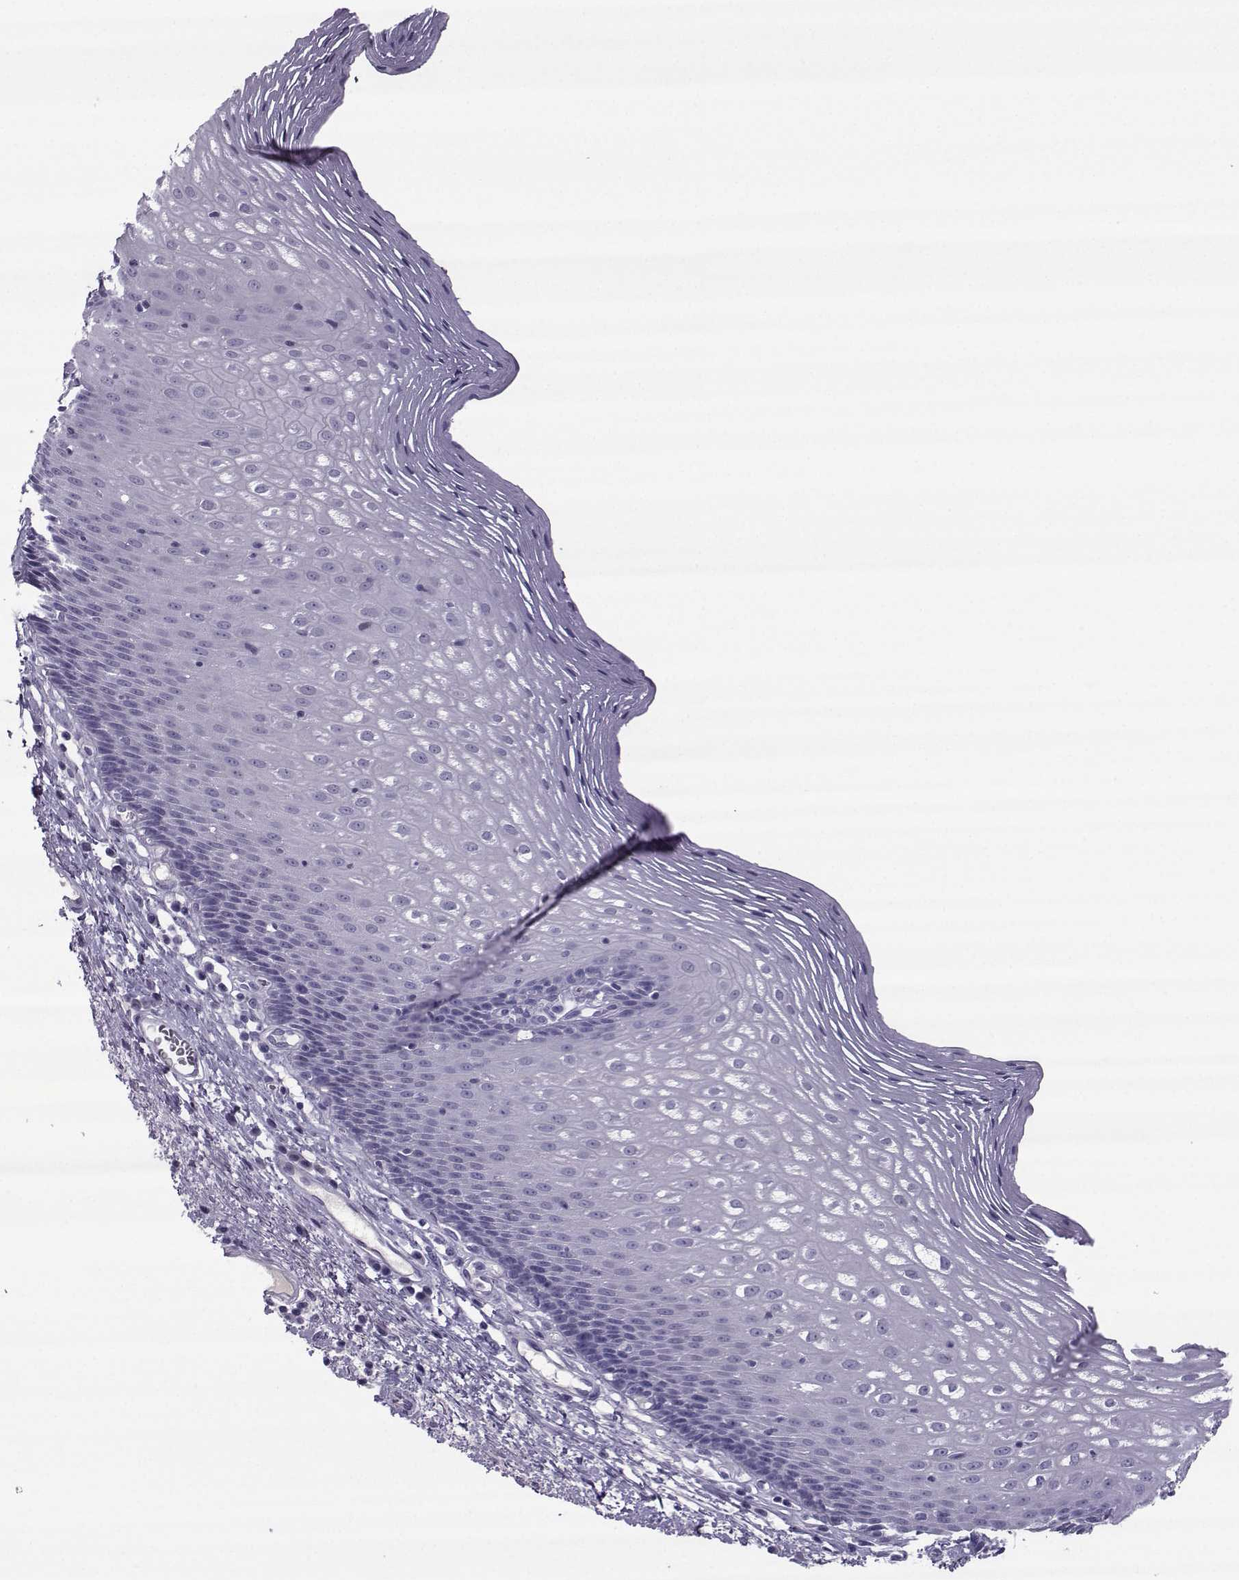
{"staining": {"intensity": "negative", "quantity": "none", "location": "none"}, "tissue": "esophagus", "cell_type": "Squamous epithelial cells", "image_type": "normal", "snomed": [{"axis": "morphology", "description": "Normal tissue, NOS"}, {"axis": "topography", "description": "Esophagus"}], "caption": "The histopathology image displays no significant positivity in squamous epithelial cells of esophagus. (DAB (3,3'-diaminobenzidine) immunohistochemistry (IHC), high magnification).", "gene": "ARMC2", "patient": {"sex": "male", "age": 76}}